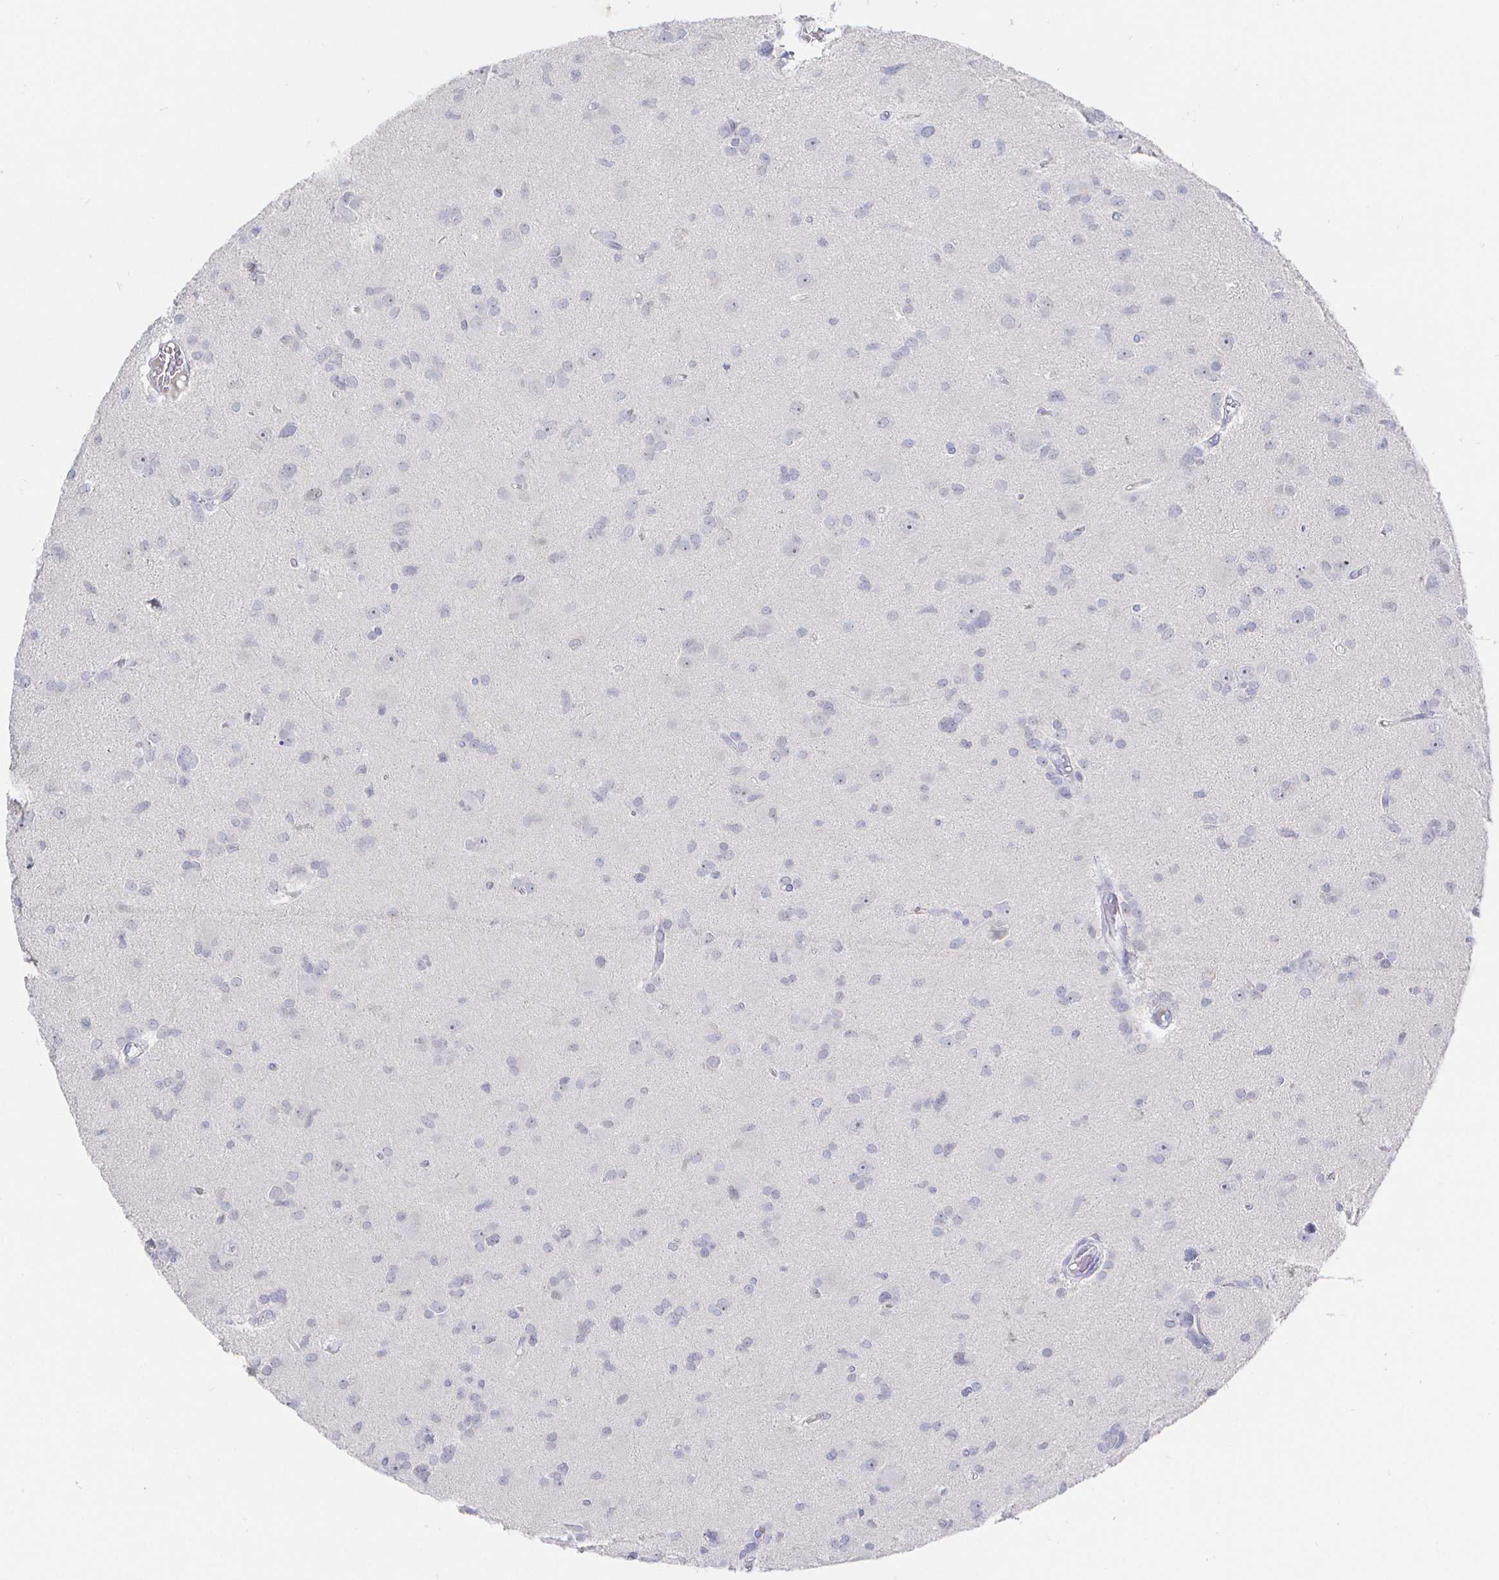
{"staining": {"intensity": "negative", "quantity": "none", "location": "none"}, "tissue": "glioma", "cell_type": "Tumor cells", "image_type": "cancer", "snomed": [{"axis": "morphology", "description": "Glioma, malignant, High grade"}, {"axis": "topography", "description": "Brain"}], "caption": "Tumor cells are negative for brown protein staining in glioma.", "gene": "LRRC23", "patient": {"sex": "male", "age": 23}}